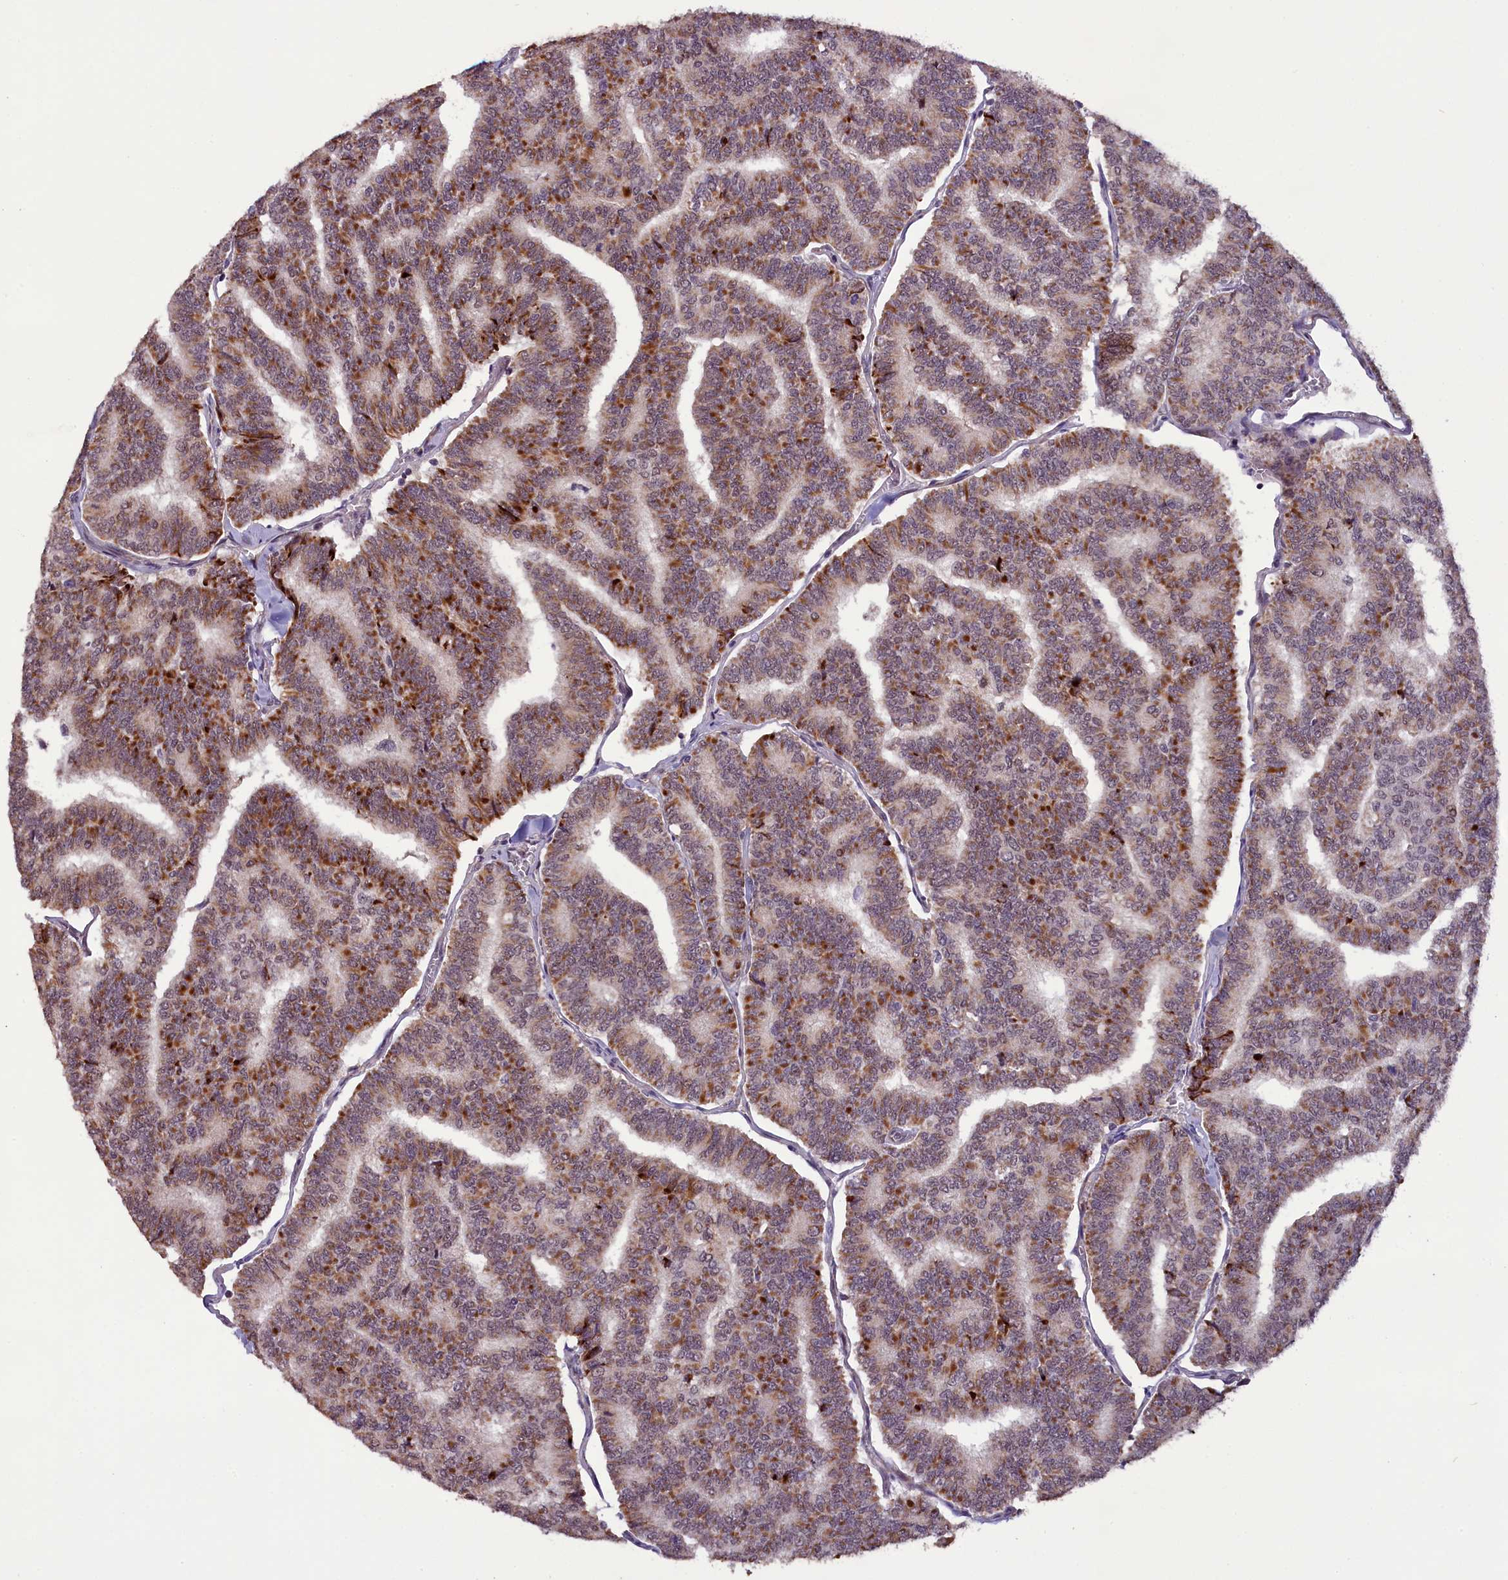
{"staining": {"intensity": "moderate", "quantity": ">75%", "location": "cytoplasmic/membranous,nuclear"}, "tissue": "thyroid cancer", "cell_type": "Tumor cells", "image_type": "cancer", "snomed": [{"axis": "morphology", "description": "Papillary adenocarcinoma, NOS"}, {"axis": "topography", "description": "Thyroid gland"}], "caption": "Thyroid cancer stained for a protein (brown) demonstrates moderate cytoplasmic/membranous and nuclear positive positivity in about >75% of tumor cells.", "gene": "RPUSD2", "patient": {"sex": "female", "age": 35}}